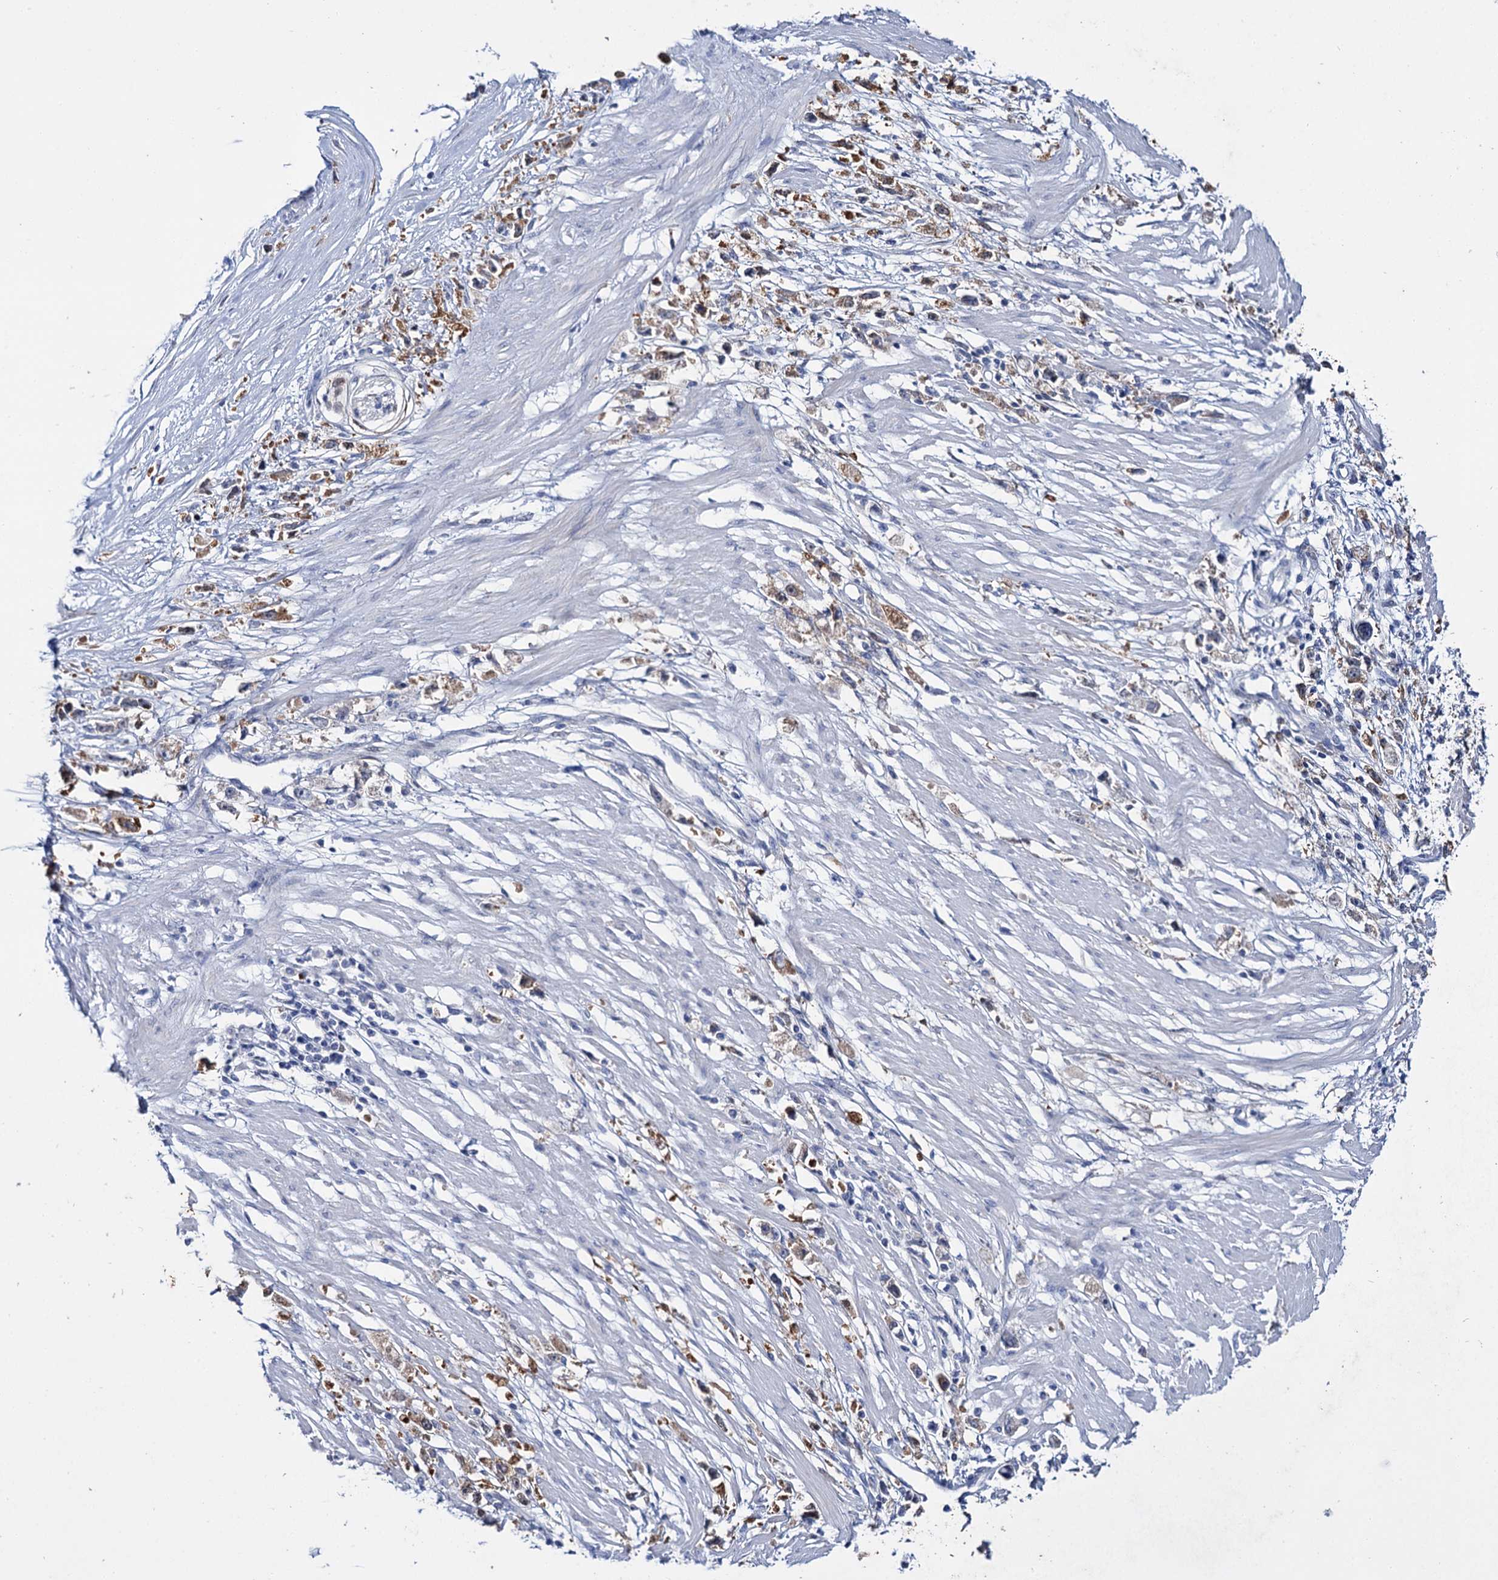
{"staining": {"intensity": "moderate", "quantity": "25%-75%", "location": "cytoplasmic/membranous"}, "tissue": "stomach cancer", "cell_type": "Tumor cells", "image_type": "cancer", "snomed": [{"axis": "morphology", "description": "Adenocarcinoma, NOS"}, {"axis": "topography", "description": "Stomach"}], "caption": "Adenocarcinoma (stomach) was stained to show a protein in brown. There is medium levels of moderate cytoplasmic/membranous positivity in about 25%-75% of tumor cells.", "gene": "LYZL4", "patient": {"sex": "female", "age": 59}}